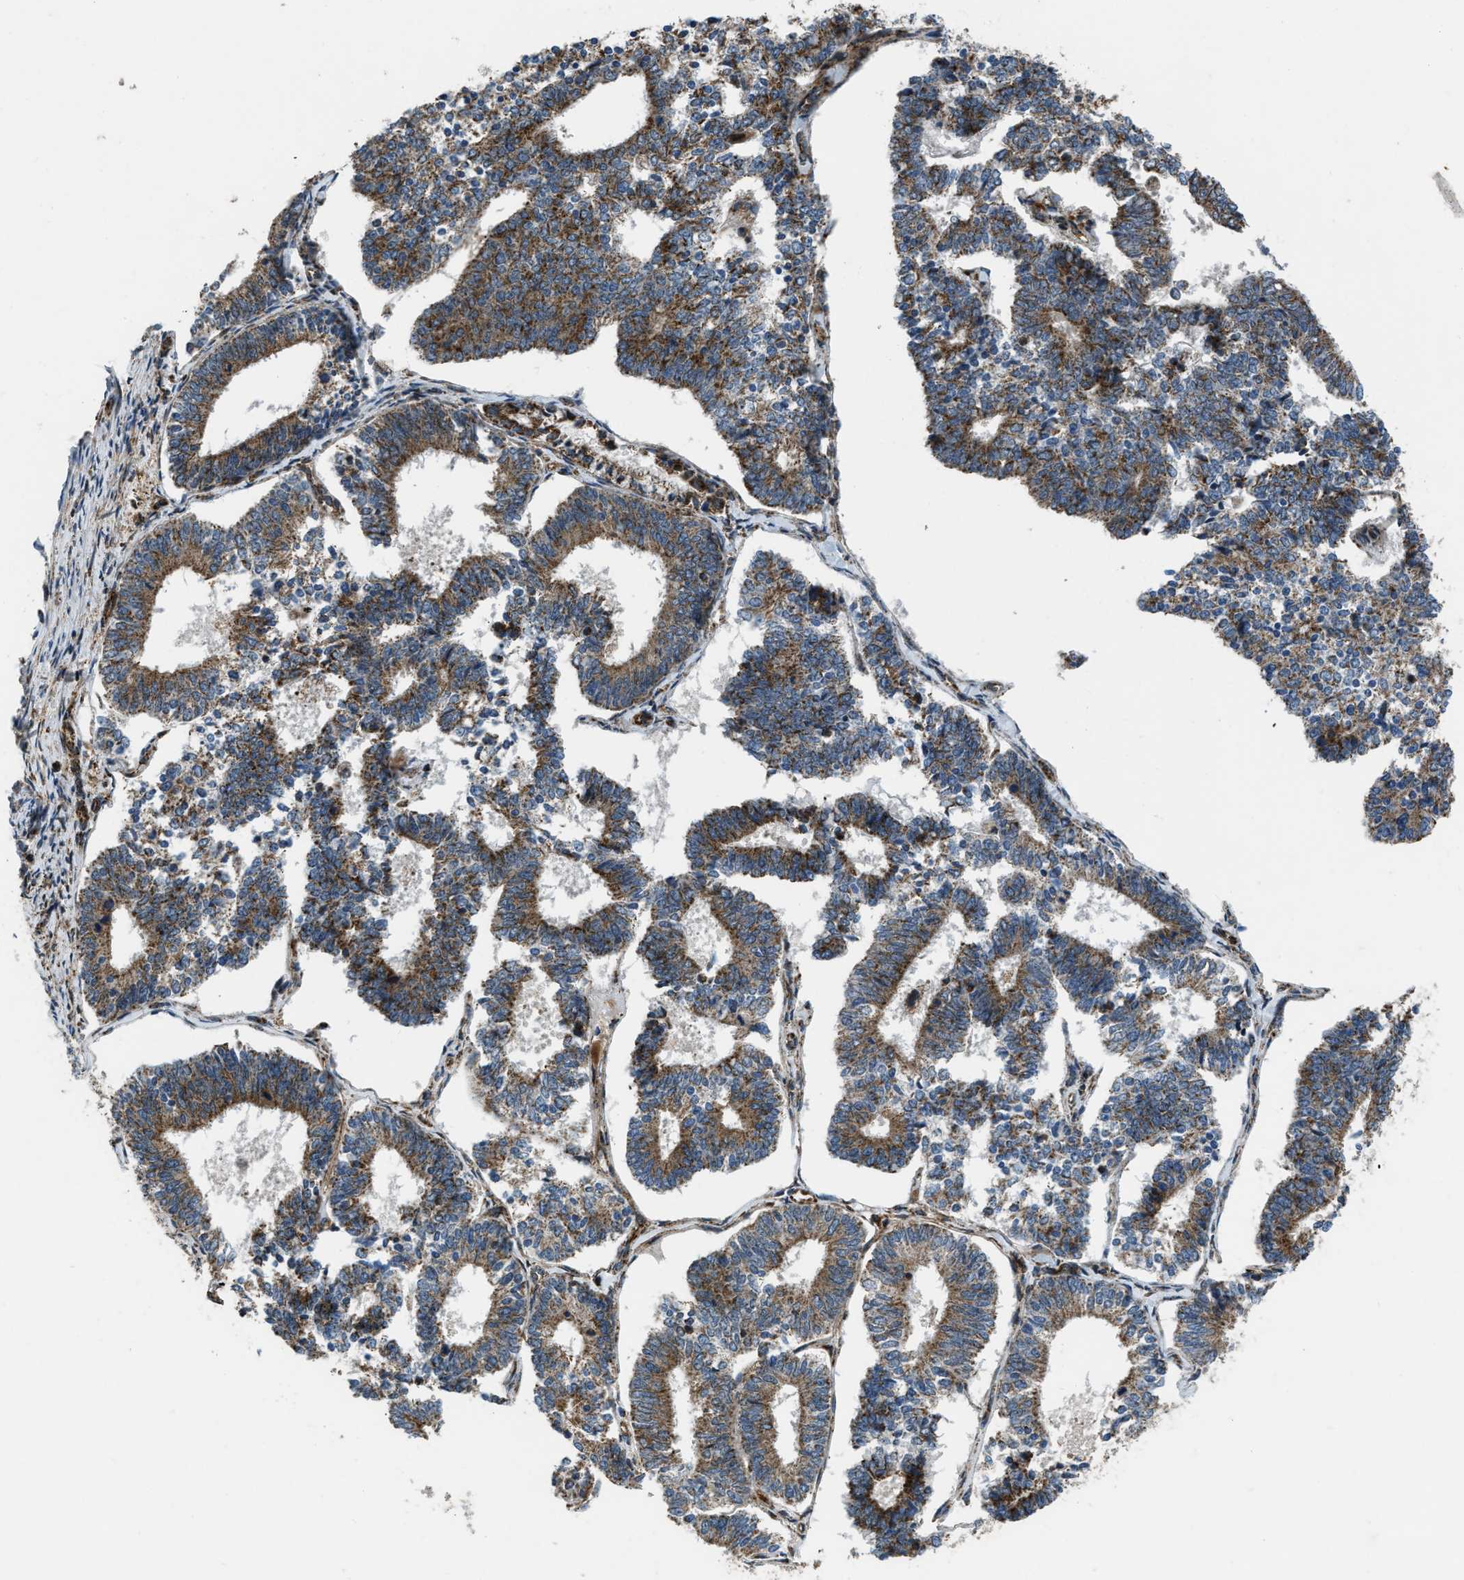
{"staining": {"intensity": "moderate", "quantity": ">75%", "location": "cytoplasmic/membranous"}, "tissue": "endometrial cancer", "cell_type": "Tumor cells", "image_type": "cancer", "snomed": [{"axis": "morphology", "description": "Adenocarcinoma, NOS"}, {"axis": "topography", "description": "Endometrium"}], "caption": "A brown stain highlights moderate cytoplasmic/membranous staining of a protein in endometrial adenocarcinoma tumor cells.", "gene": "GSDME", "patient": {"sex": "female", "age": 70}}